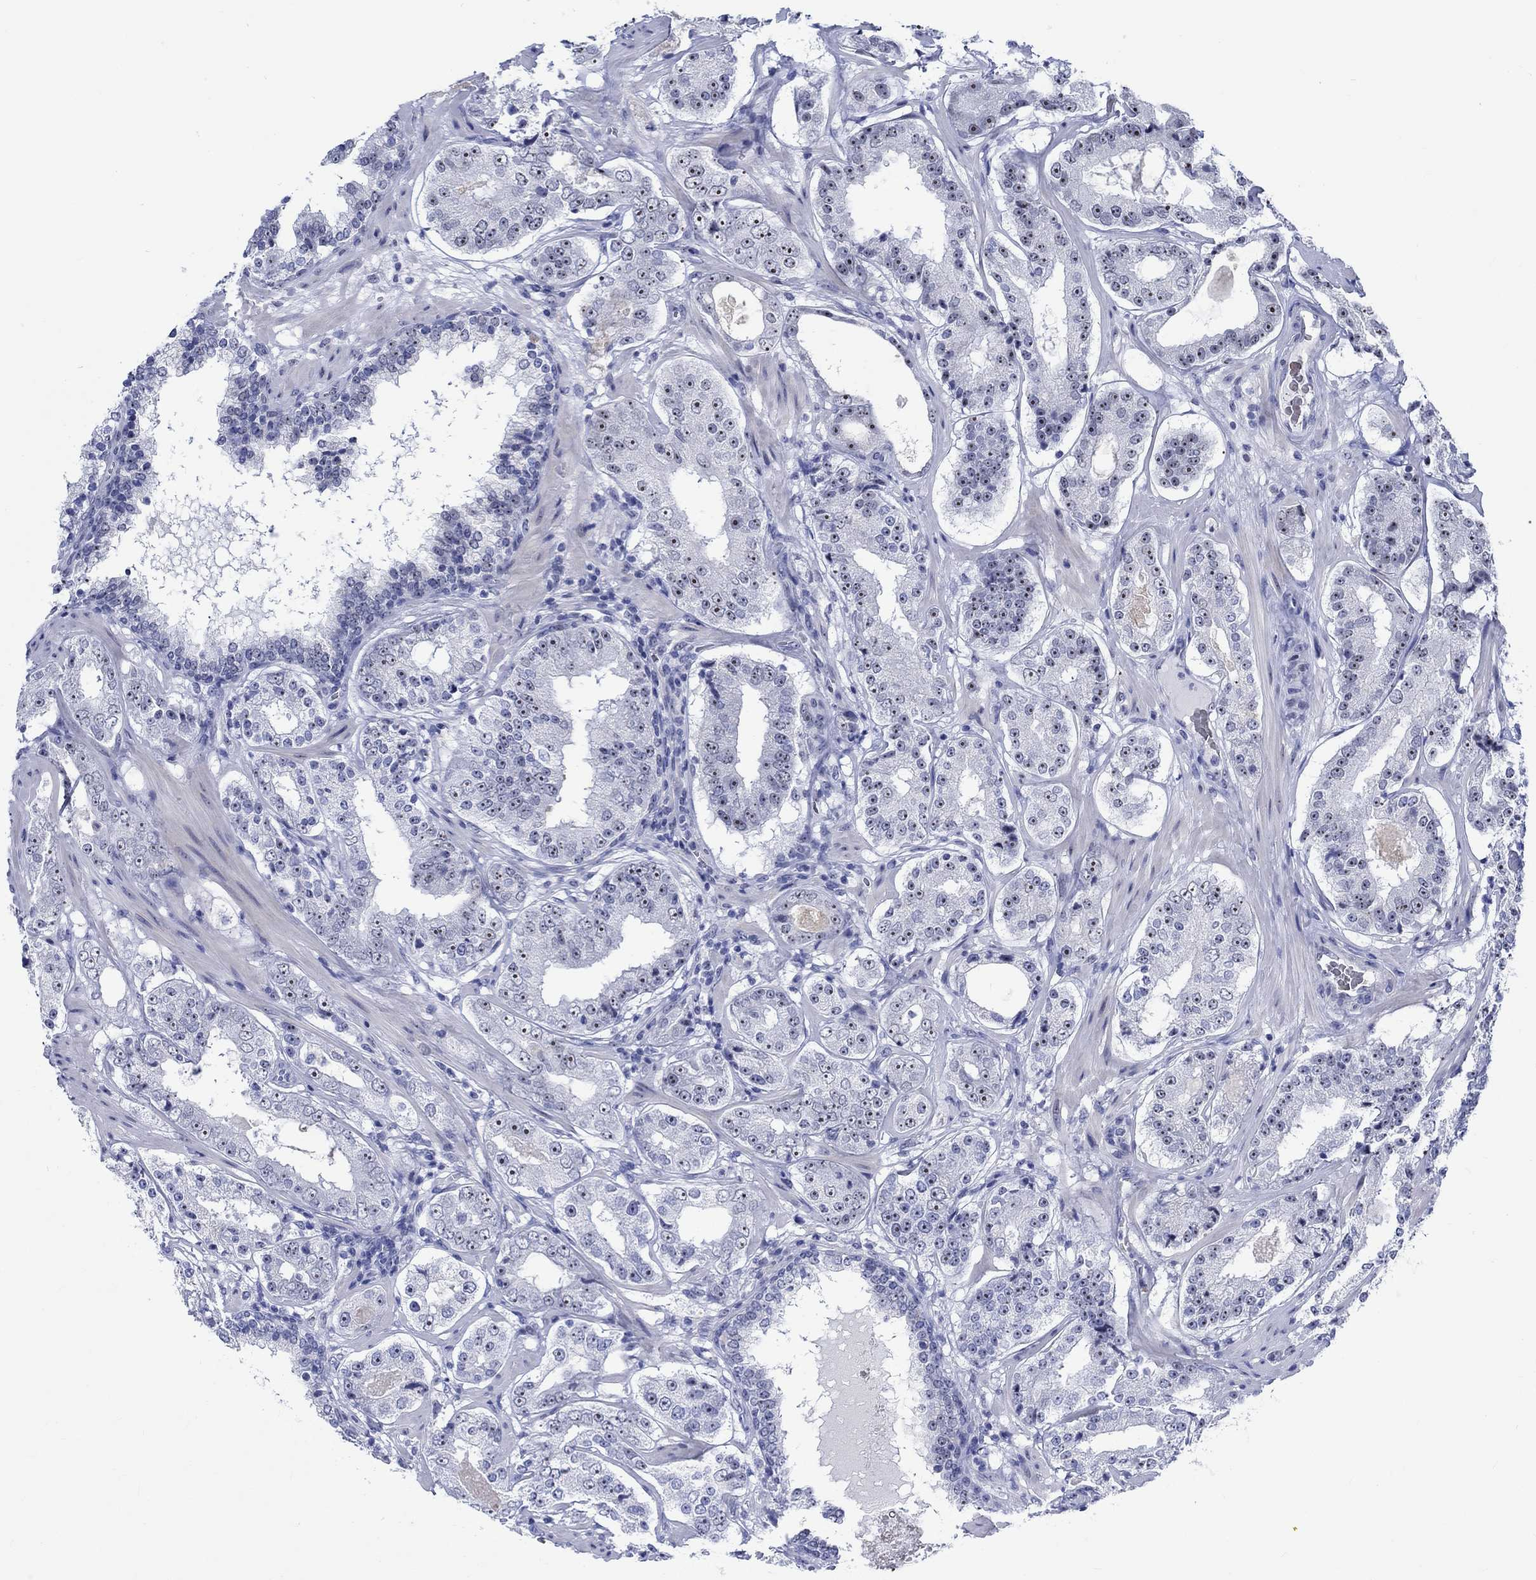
{"staining": {"intensity": "strong", "quantity": "25%-75%", "location": "nuclear"}, "tissue": "prostate cancer", "cell_type": "Tumor cells", "image_type": "cancer", "snomed": [{"axis": "morphology", "description": "Adenocarcinoma, Low grade"}, {"axis": "topography", "description": "Prostate"}], "caption": "A brown stain highlights strong nuclear positivity of a protein in human prostate low-grade adenocarcinoma tumor cells.", "gene": "ZNF446", "patient": {"sex": "male", "age": 60}}